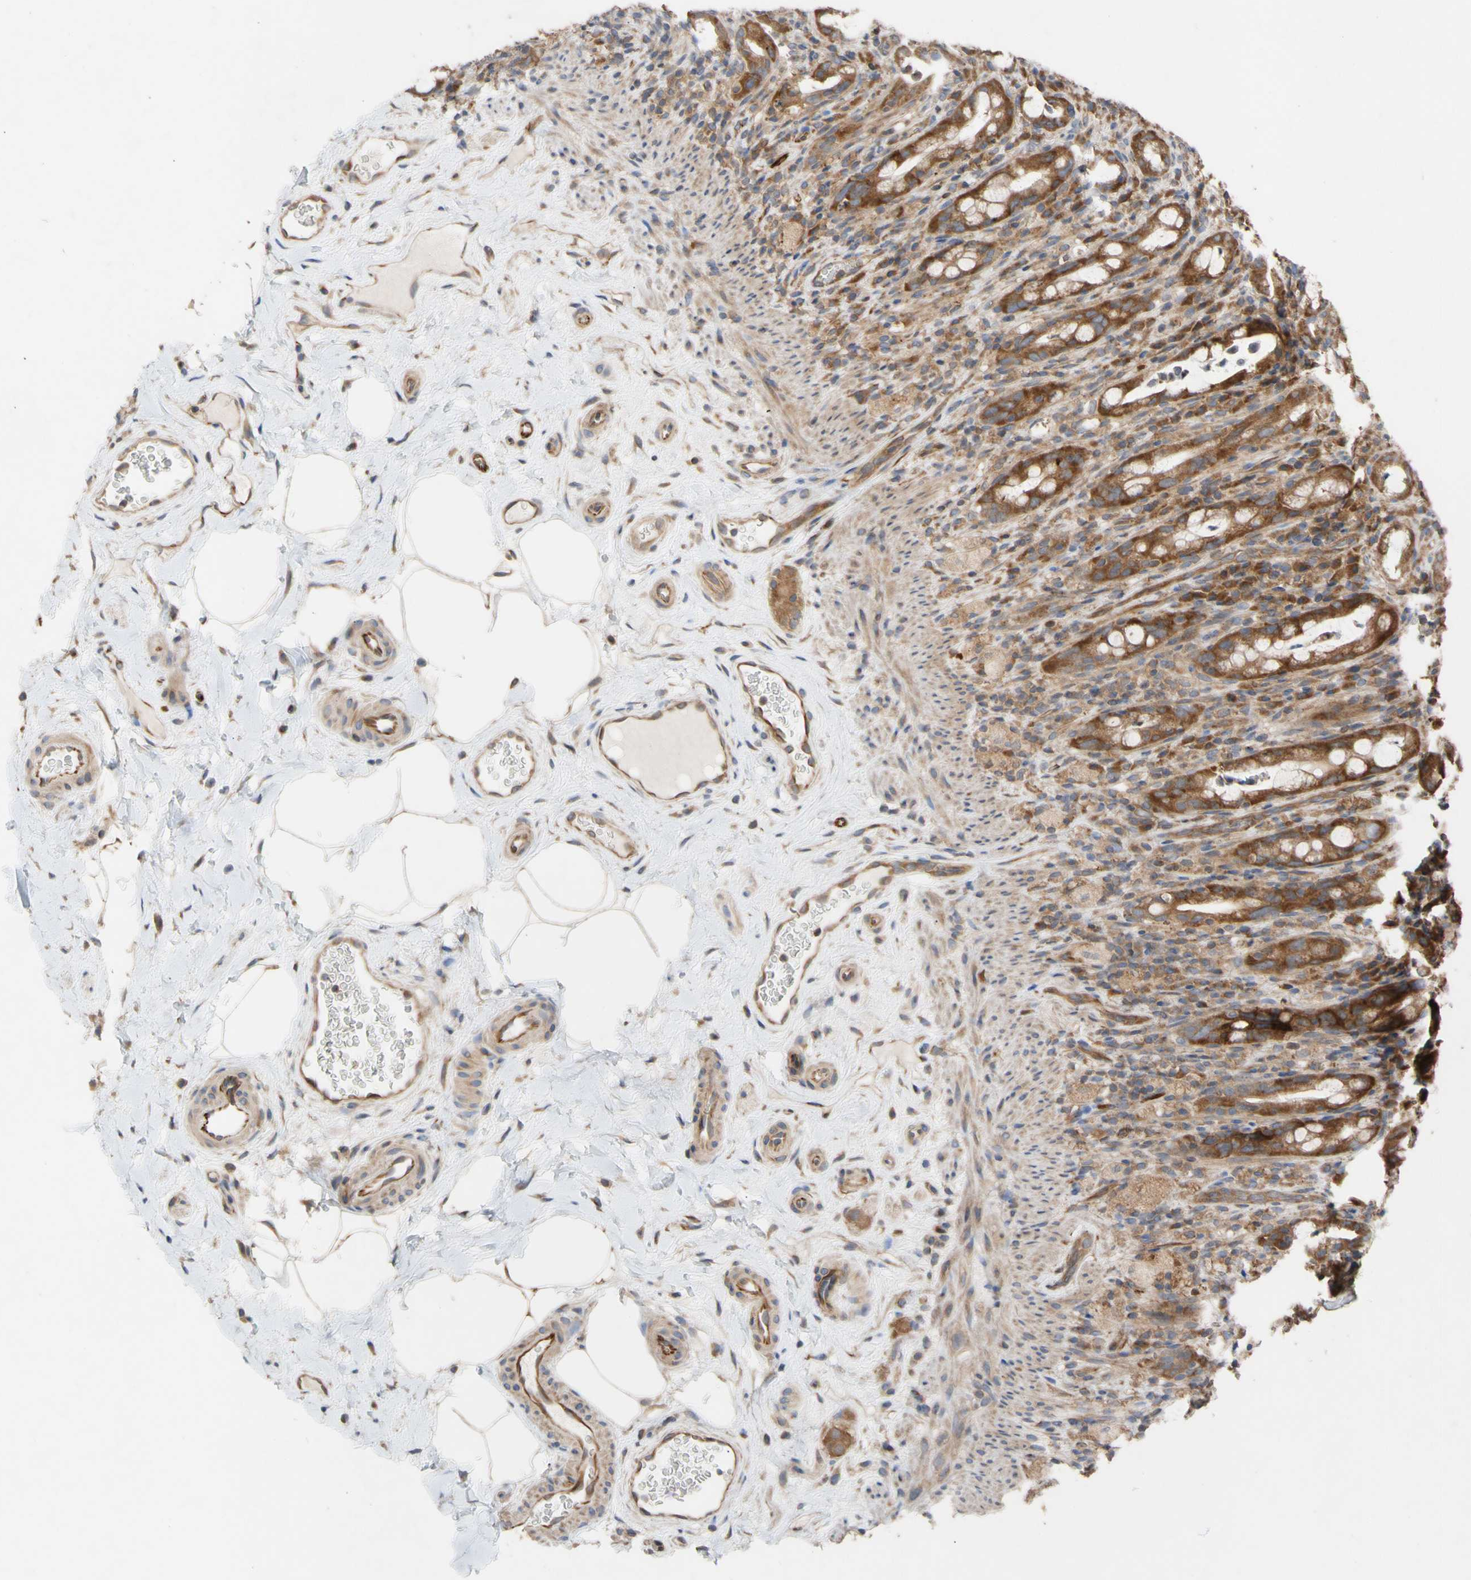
{"staining": {"intensity": "moderate", "quantity": ">75%", "location": "cytoplasmic/membranous"}, "tissue": "rectum", "cell_type": "Glandular cells", "image_type": "normal", "snomed": [{"axis": "morphology", "description": "Normal tissue, NOS"}, {"axis": "topography", "description": "Rectum"}], "caption": "A brown stain highlights moderate cytoplasmic/membranous positivity of a protein in glandular cells of normal rectum.", "gene": "EIF2S3", "patient": {"sex": "male", "age": 44}}